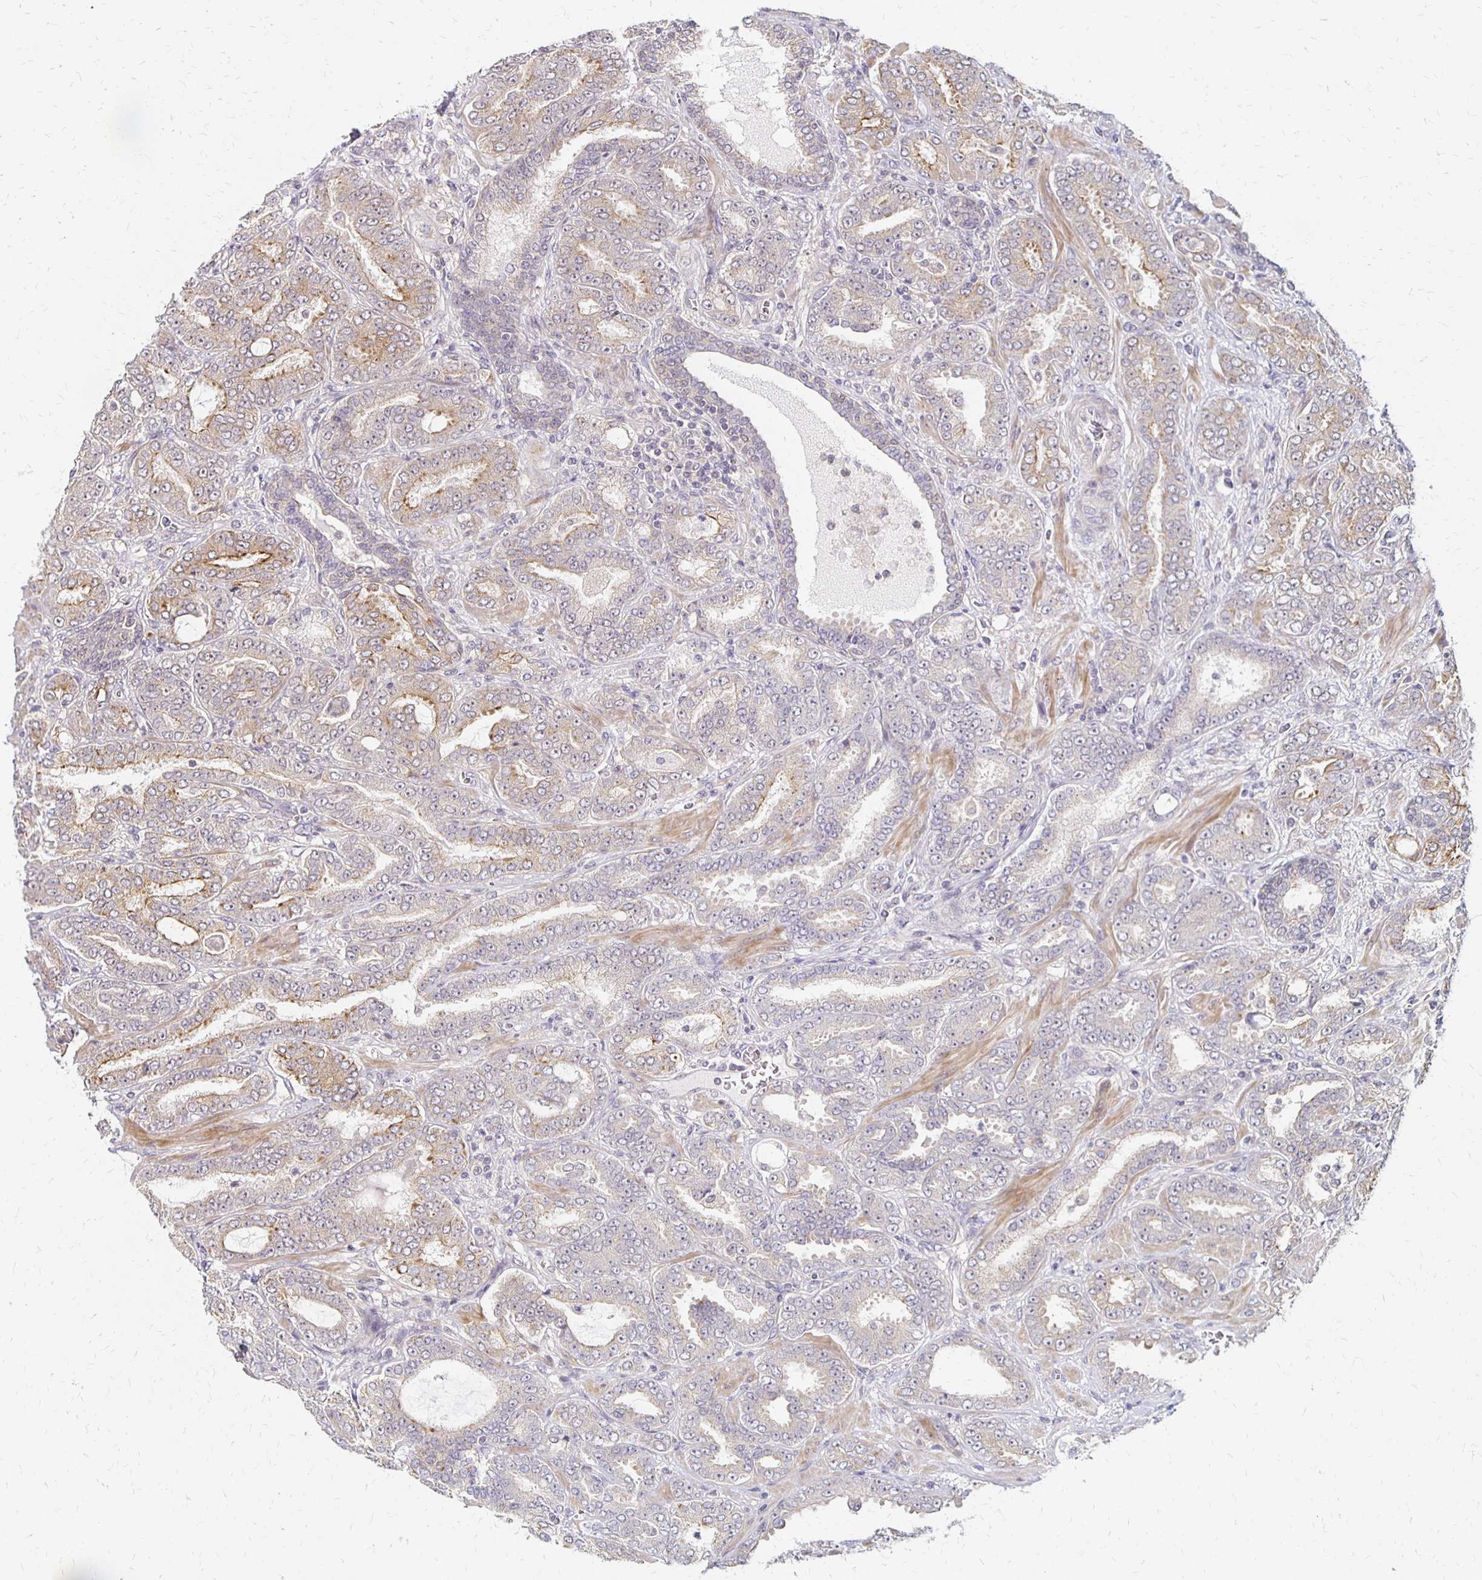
{"staining": {"intensity": "weak", "quantity": "25%-75%", "location": "cytoplasmic/membranous"}, "tissue": "prostate cancer", "cell_type": "Tumor cells", "image_type": "cancer", "snomed": [{"axis": "morphology", "description": "Adenocarcinoma, High grade"}, {"axis": "topography", "description": "Prostate"}], "caption": "A low amount of weak cytoplasmic/membranous staining is present in approximately 25%-75% of tumor cells in high-grade adenocarcinoma (prostate) tissue.", "gene": "PRKCB", "patient": {"sex": "male", "age": 72}}